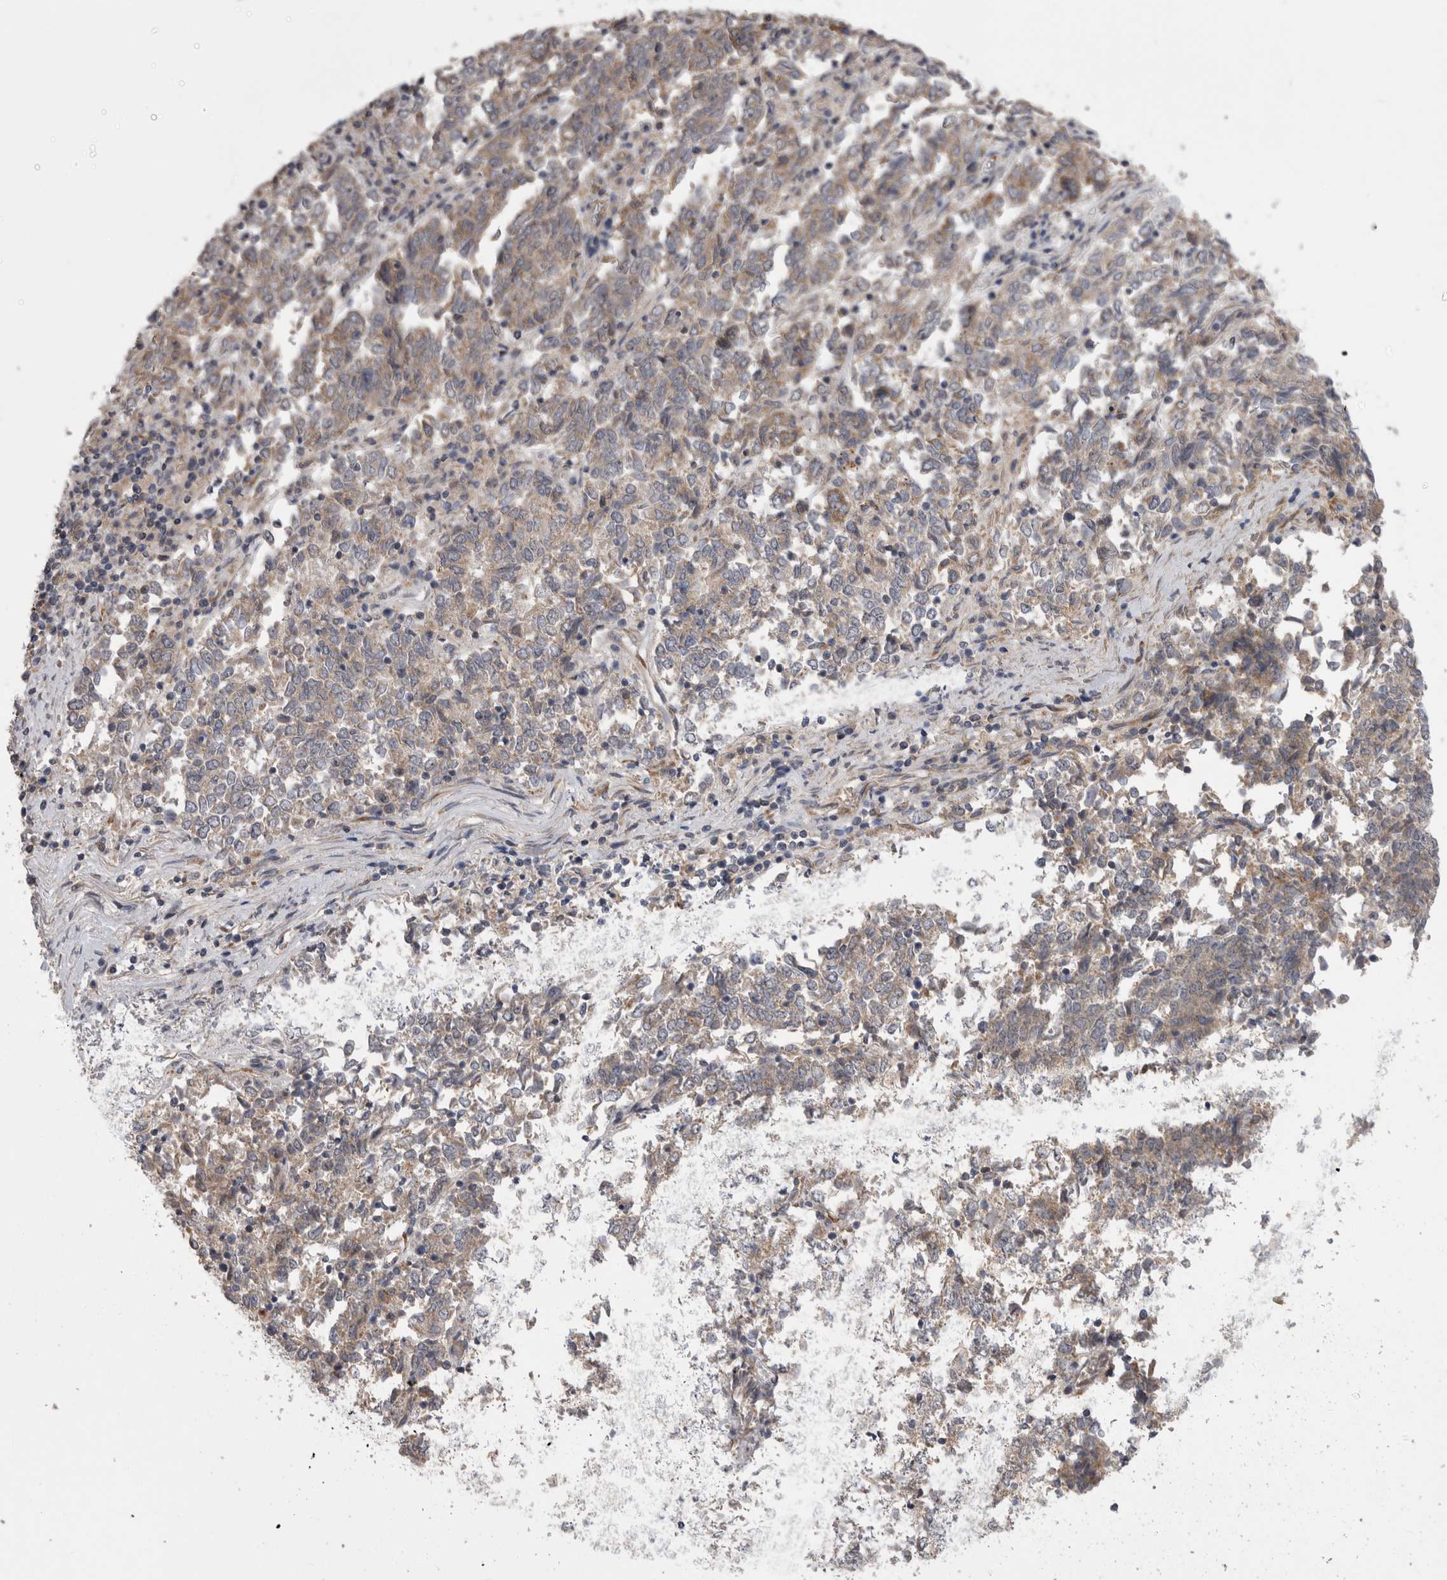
{"staining": {"intensity": "weak", "quantity": "25%-75%", "location": "cytoplasmic/membranous"}, "tissue": "endometrial cancer", "cell_type": "Tumor cells", "image_type": "cancer", "snomed": [{"axis": "morphology", "description": "Adenocarcinoma, NOS"}, {"axis": "topography", "description": "Endometrium"}], "caption": "DAB immunohistochemical staining of endometrial adenocarcinoma shows weak cytoplasmic/membranous protein expression in about 25%-75% of tumor cells. (DAB (3,3'-diaminobenzidine) = brown stain, brightfield microscopy at high magnification).", "gene": "ARHGAP29", "patient": {"sex": "female", "age": 80}}